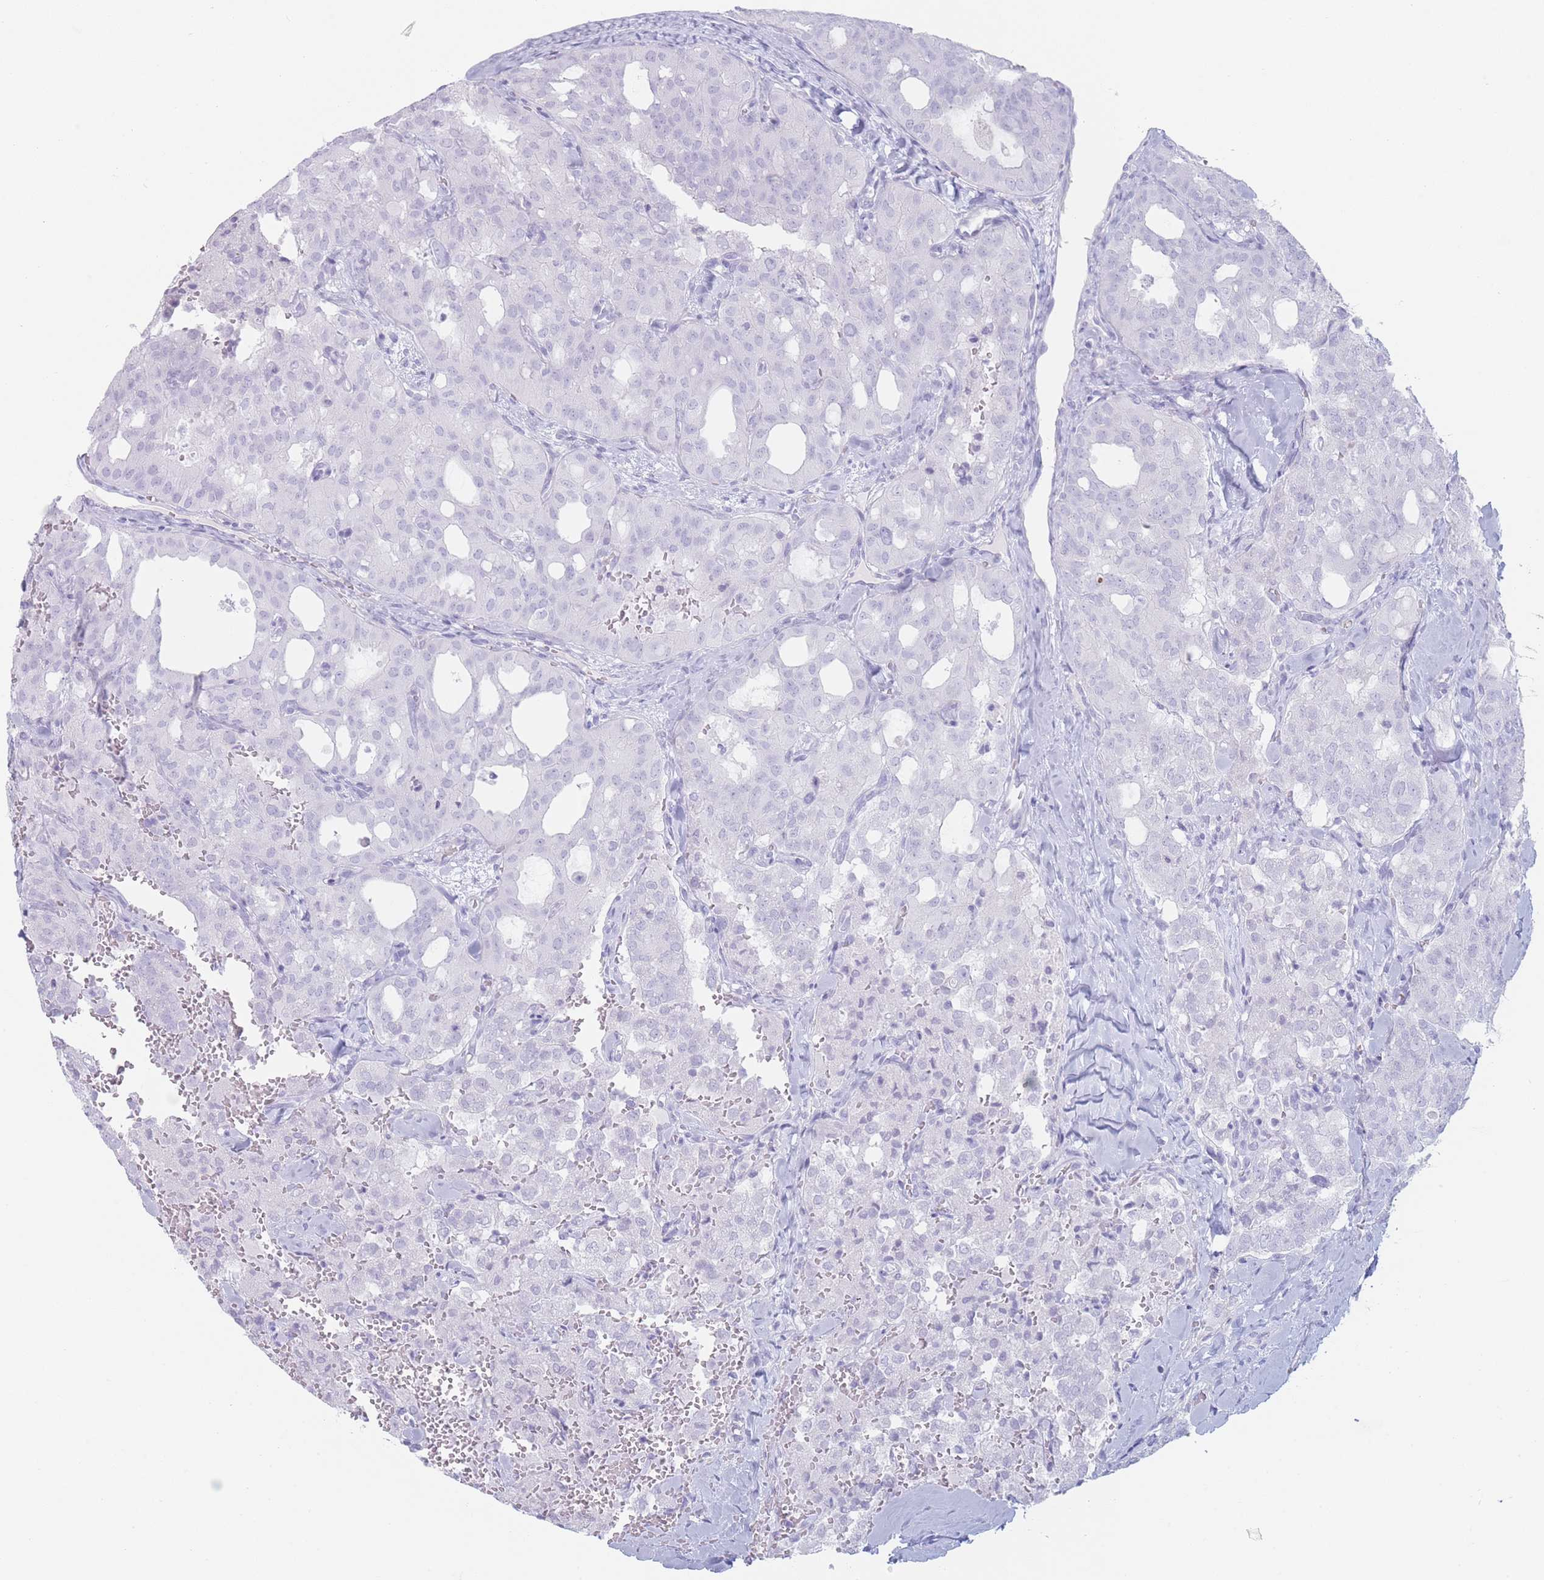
{"staining": {"intensity": "negative", "quantity": "none", "location": "none"}, "tissue": "thyroid cancer", "cell_type": "Tumor cells", "image_type": "cancer", "snomed": [{"axis": "morphology", "description": "Follicular adenoma carcinoma, NOS"}, {"axis": "topography", "description": "Thyroid gland"}], "caption": "High power microscopy histopathology image of an immunohistochemistry (IHC) micrograph of thyroid cancer (follicular adenoma carcinoma), revealing no significant positivity in tumor cells.", "gene": "GPR12", "patient": {"sex": "male", "age": 75}}